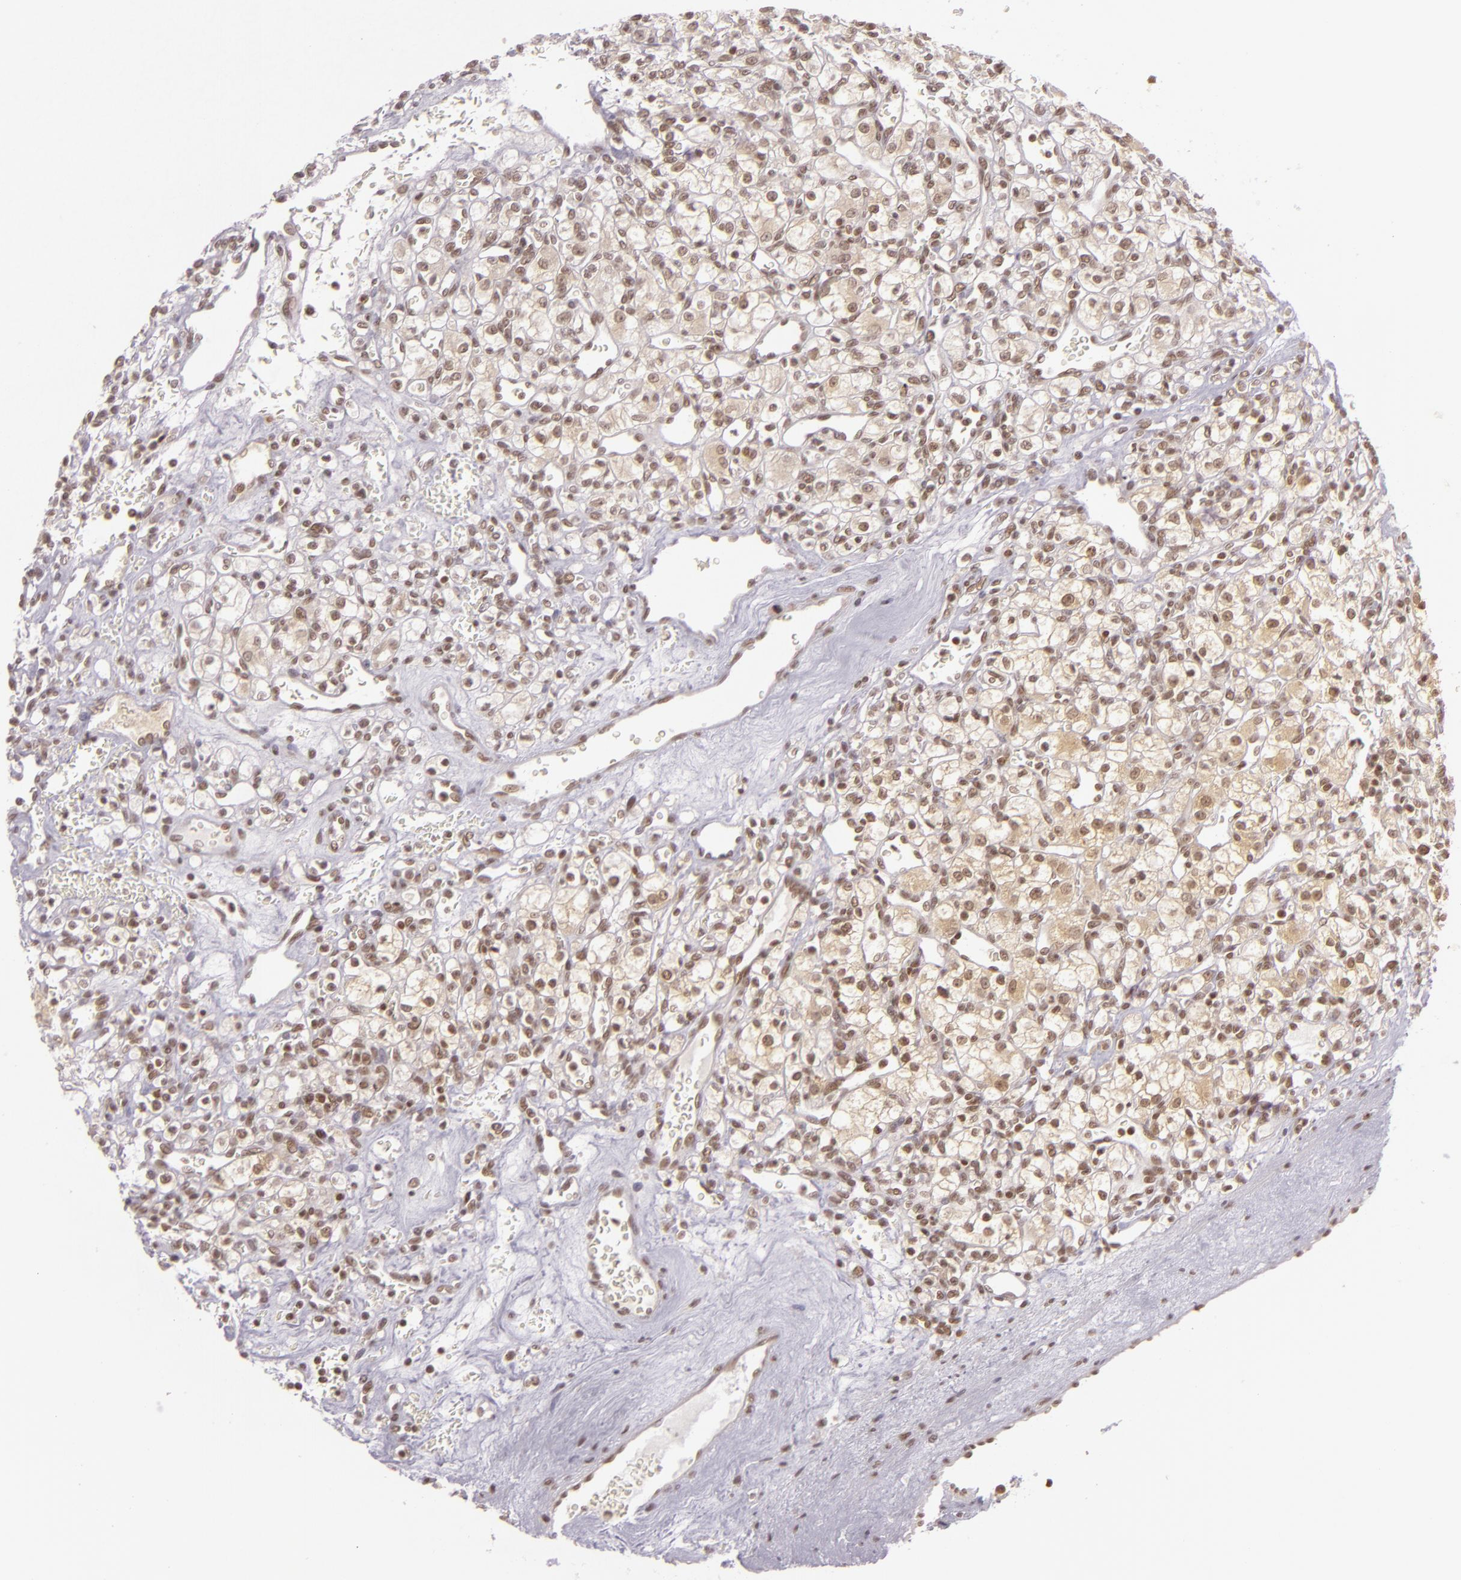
{"staining": {"intensity": "moderate", "quantity": ">75%", "location": "nuclear"}, "tissue": "renal cancer", "cell_type": "Tumor cells", "image_type": "cancer", "snomed": [{"axis": "morphology", "description": "Adenocarcinoma, NOS"}, {"axis": "topography", "description": "Kidney"}], "caption": "A brown stain labels moderate nuclear staining of a protein in renal cancer (adenocarcinoma) tumor cells. (DAB = brown stain, brightfield microscopy at high magnification).", "gene": "ZFX", "patient": {"sex": "female", "age": 62}}